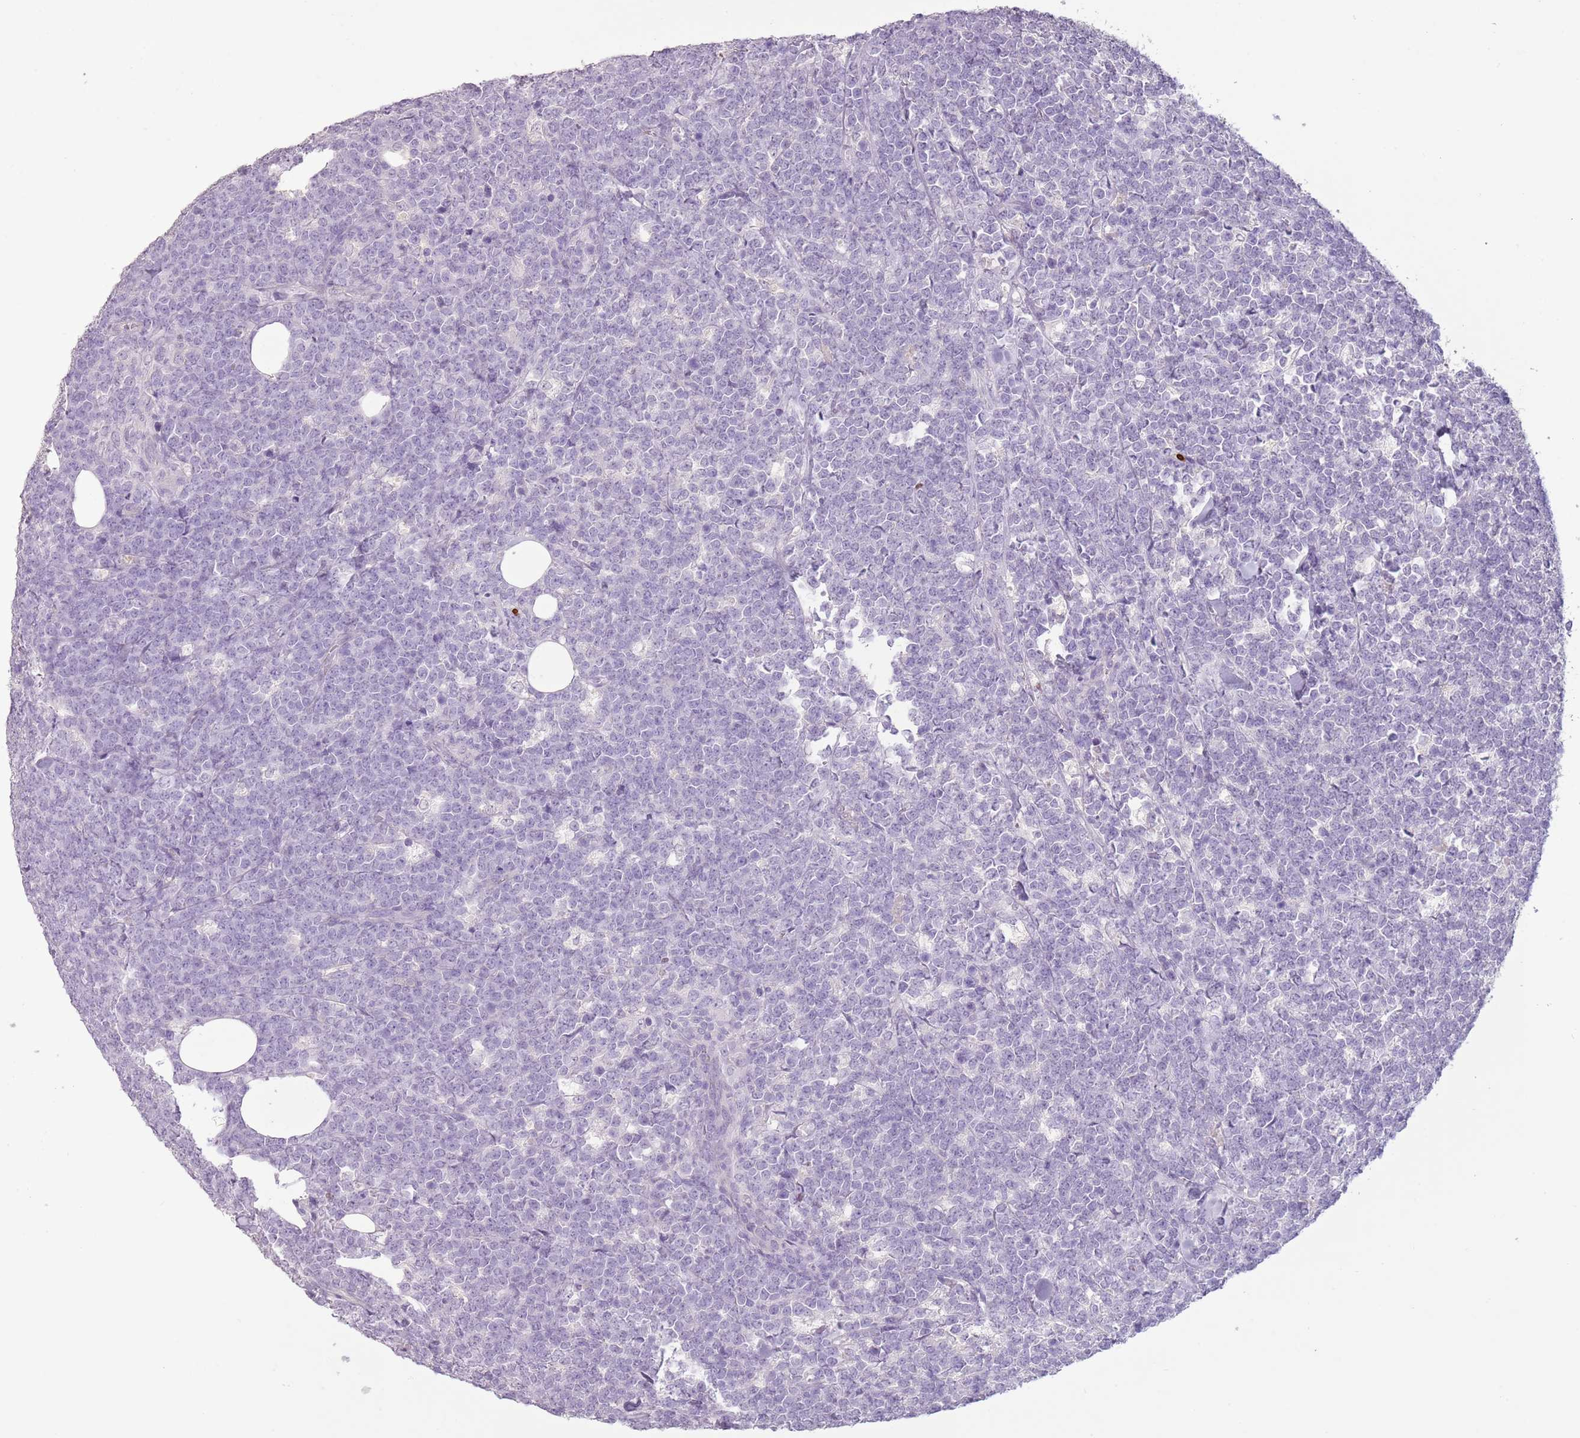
{"staining": {"intensity": "negative", "quantity": "none", "location": "none"}, "tissue": "lymphoma", "cell_type": "Tumor cells", "image_type": "cancer", "snomed": [{"axis": "morphology", "description": "Malignant lymphoma, non-Hodgkin's type, High grade"}, {"axis": "topography", "description": "Small intestine"}], "caption": "Lymphoma stained for a protein using immunohistochemistry displays no positivity tumor cells.", "gene": "CELF6", "patient": {"sex": "male", "age": 8}}